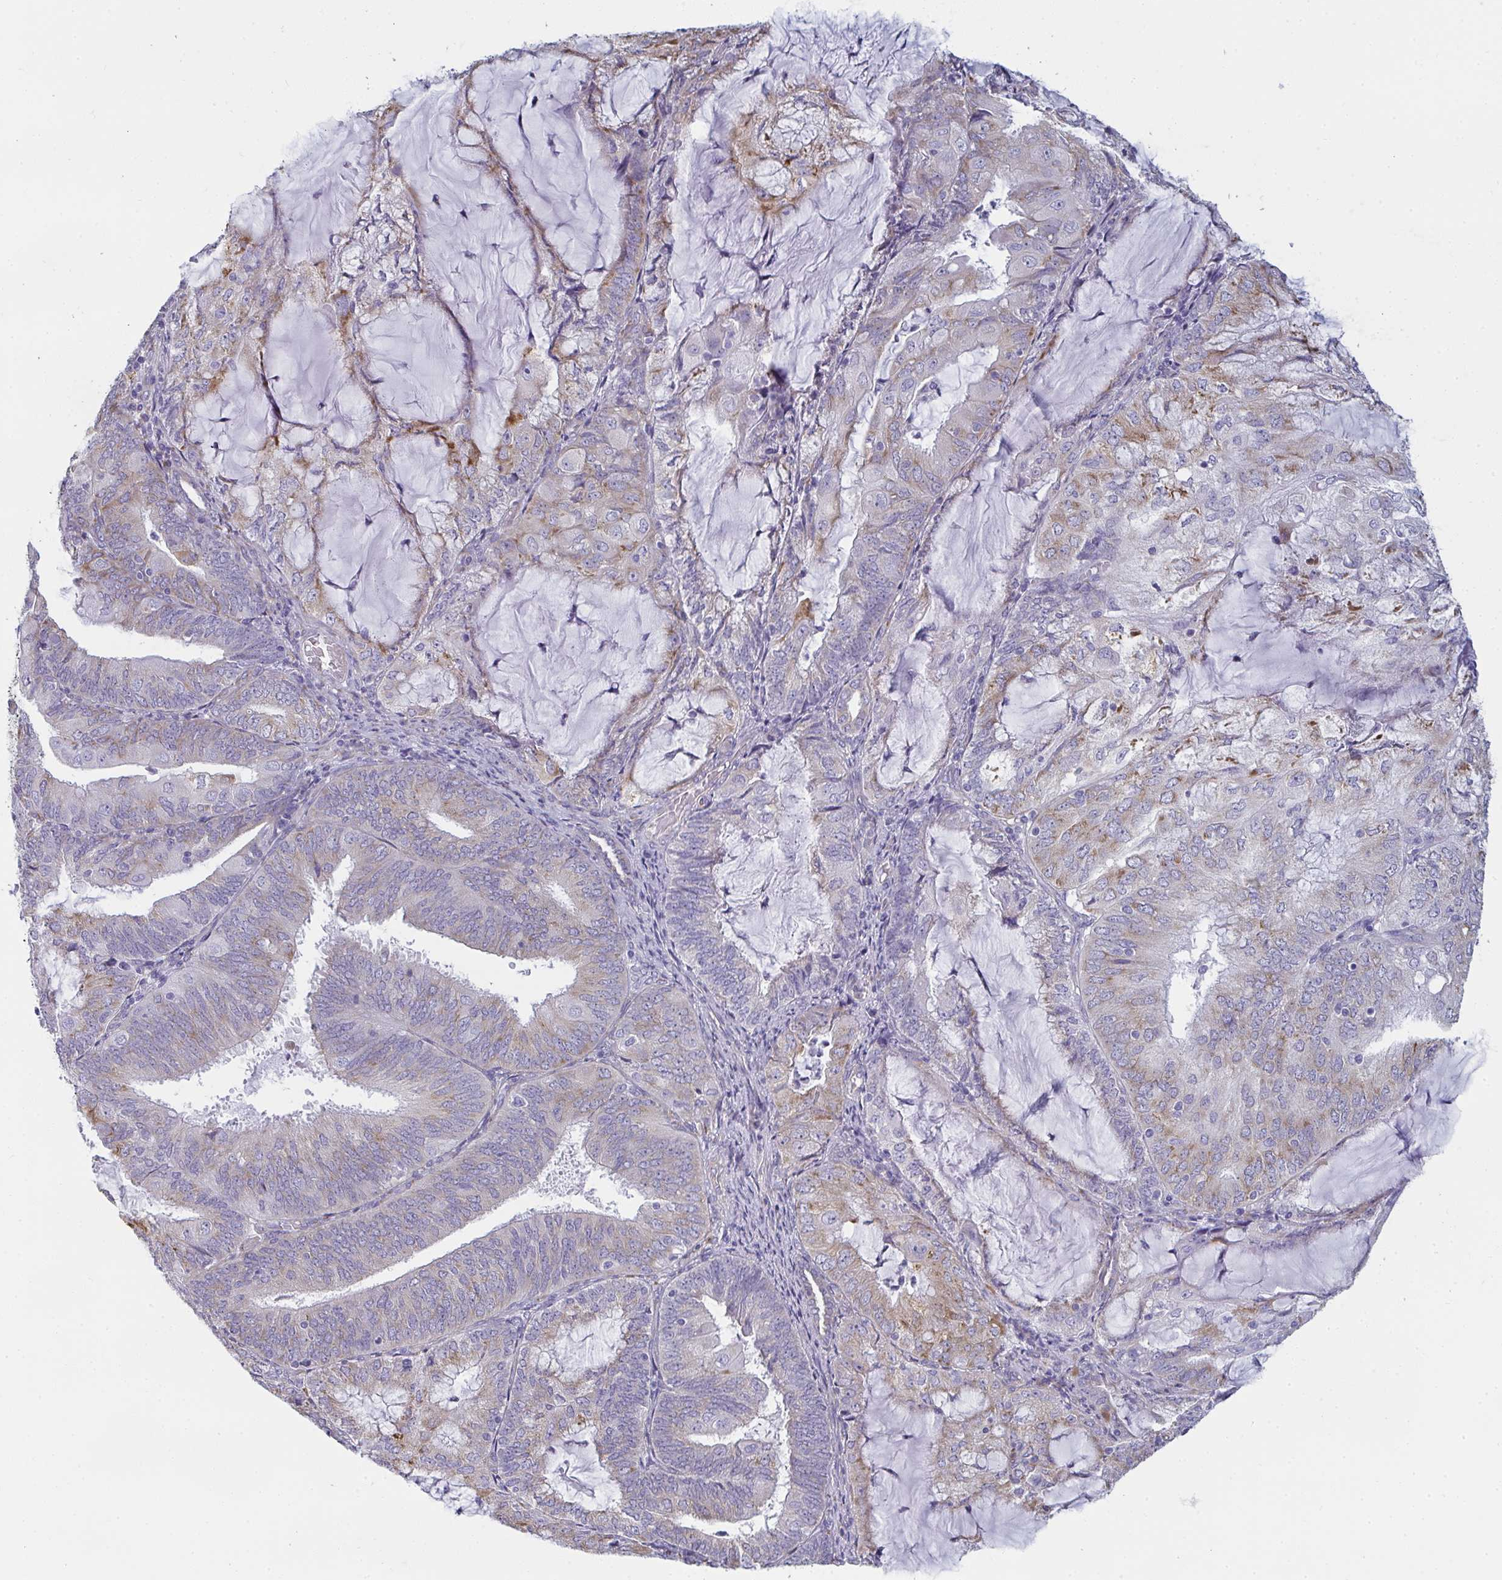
{"staining": {"intensity": "weak", "quantity": "25%-75%", "location": "cytoplasmic/membranous"}, "tissue": "endometrial cancer", "cell_type": "Tumor cells", "image_type": "cancer", "snomed": [{"axis": "morphology", "description": "Adenocarcinoma, NOS"}, {"axis": "topography", "description": "Endometrium"}], "caption": "Endometrial cancer tissue demonstrates weak cytoplasmic/membranous expression in about 25%-75% of tumor cells, visualized by immunohistochemistry.", "gene": "SHROOM1", "patient": {"sex": "female", "age": 81}}